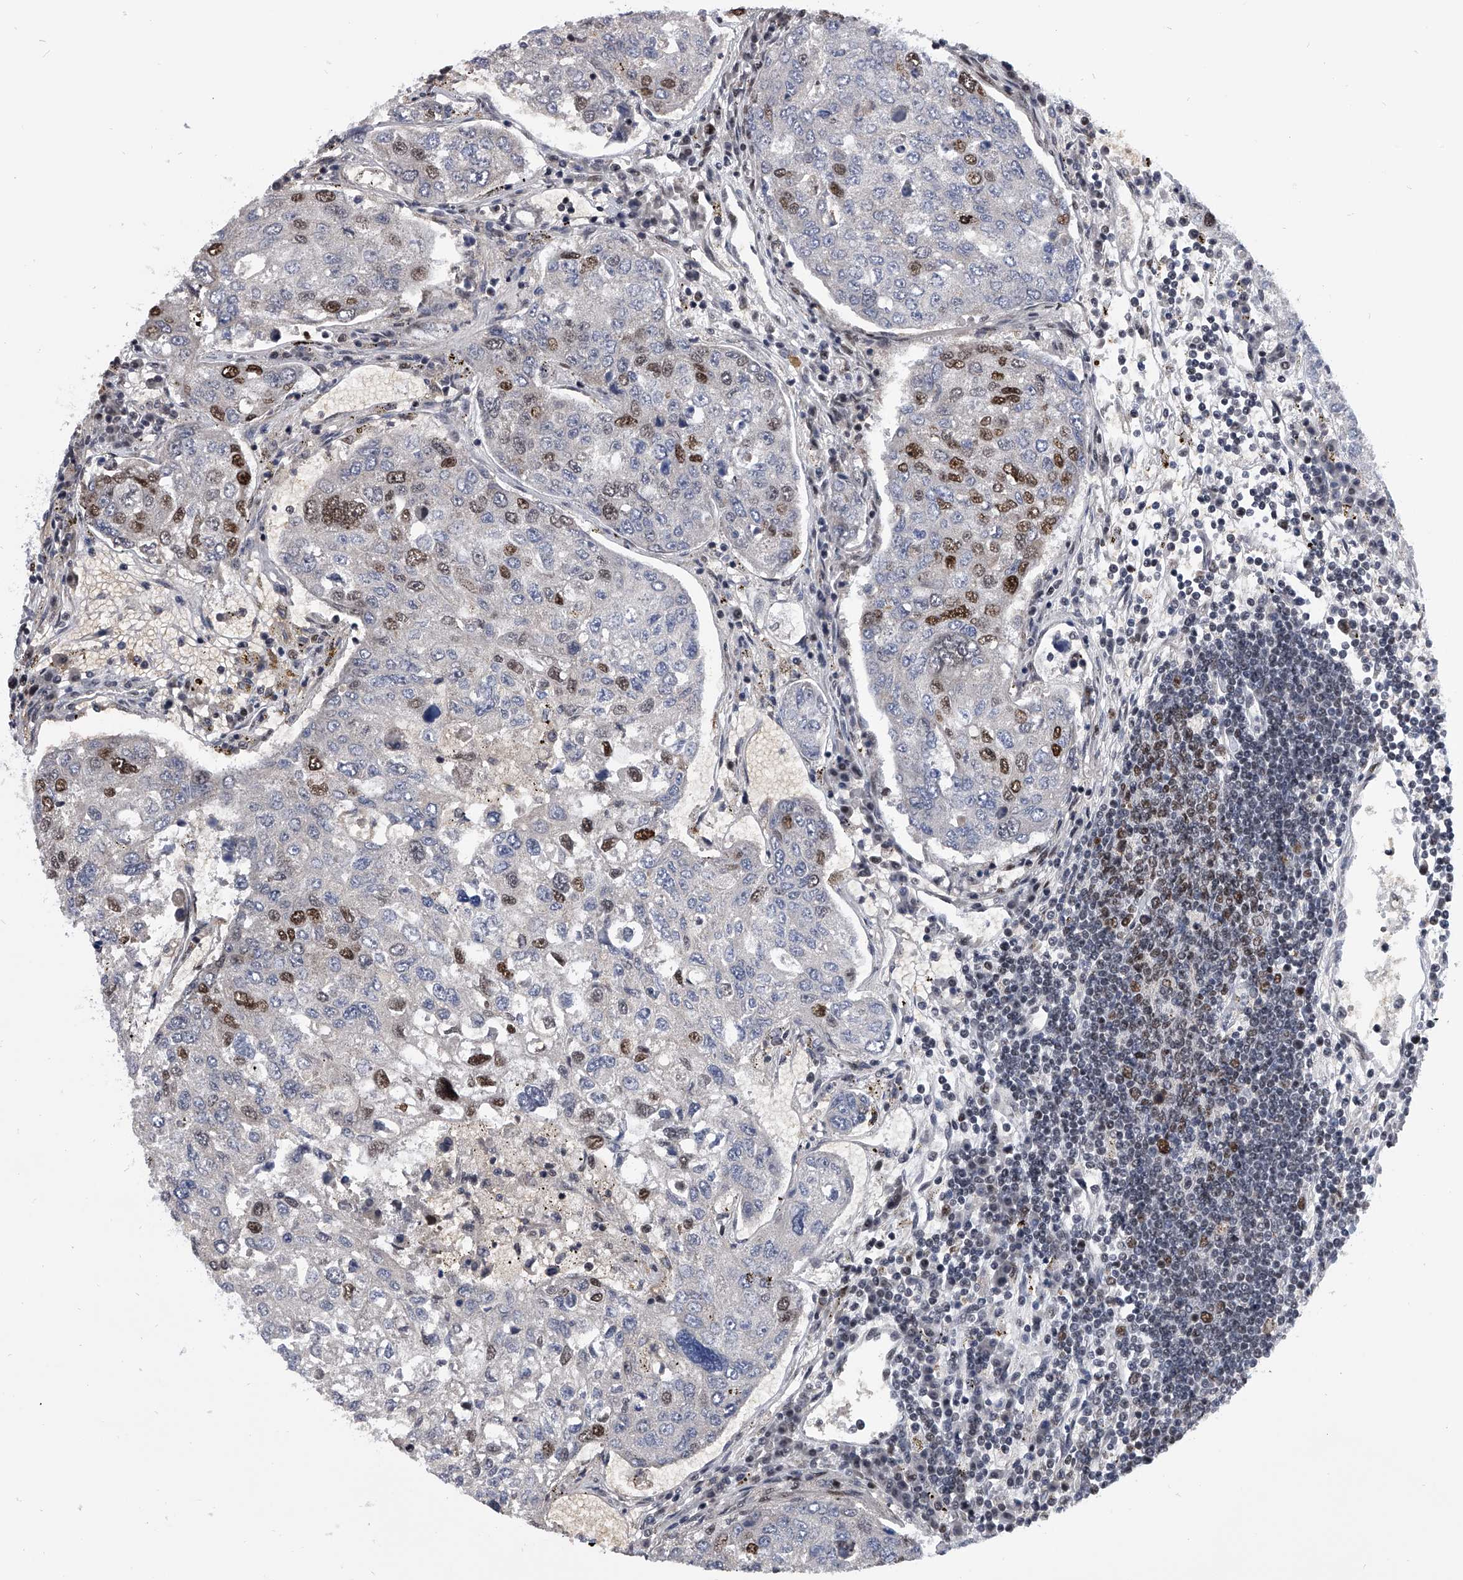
{"staining": {"intensity": "moderate", "quantity": "25%-75%", "location": "nuclear"}, "tissue": "urothelial cancer", "cell_type": "Tumor cells", "image_type": "cancer", "snomed": [{"axis": "morphology", "description": "Urothelial carcinoma, High grade"}, {"axis": "topography", "description": "Lymph node"}, {"axis": "topography", "description": "Urinary bladder"}], "caption": "Human urothelial cancer stained with a brown dye demonstrates moderate nuclear positive staining in approximately 25%-75% of tumor cells.", "gene": "SIM2", "patient": {"sex": "male", "age": 51}}